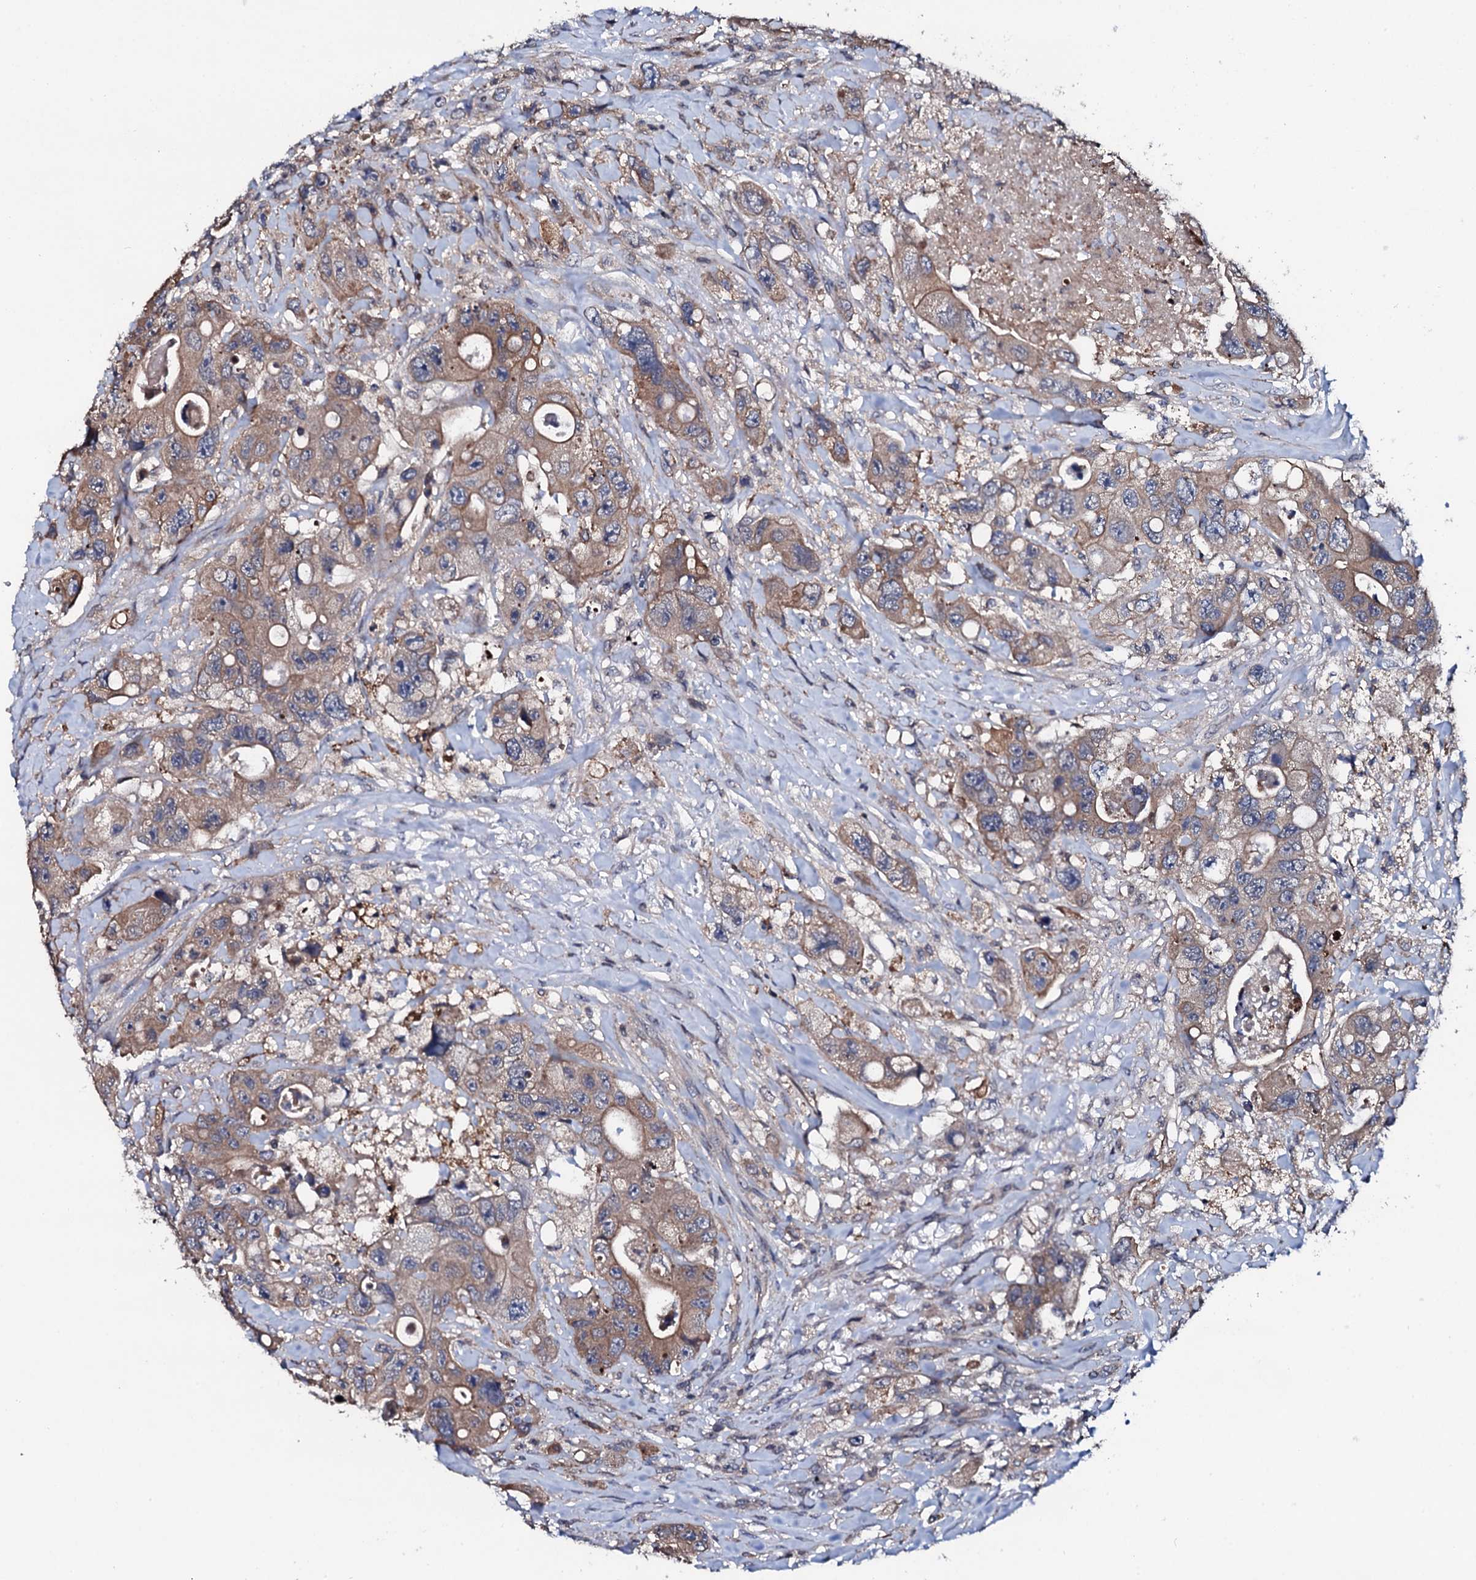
{"staining": {"intensity": "moderate", "quantity": ">75%", "location": "cytoplasmic/membranous"}, "tissue": "colorectal cancer", "cell_type": "Tumor cells", "image_type": "cancer", "snomed": [{"axis": "morphology", "description": "Adenocarcinoma, NOS"}, {"axis": "topography", "description": "Colon"}], "caption": "A medium amount of moderate cytoplasmic/membranous expression is present in approximately >75% of tumor cells in colorectal adenocarcinoma tissue. The staining was performed using DAB, with brown indicating positive protein expression. Nuclei are stained blue with hematoxylin.", "gene": "EDC3", "patient": {"sex": "female", "age": 46}}